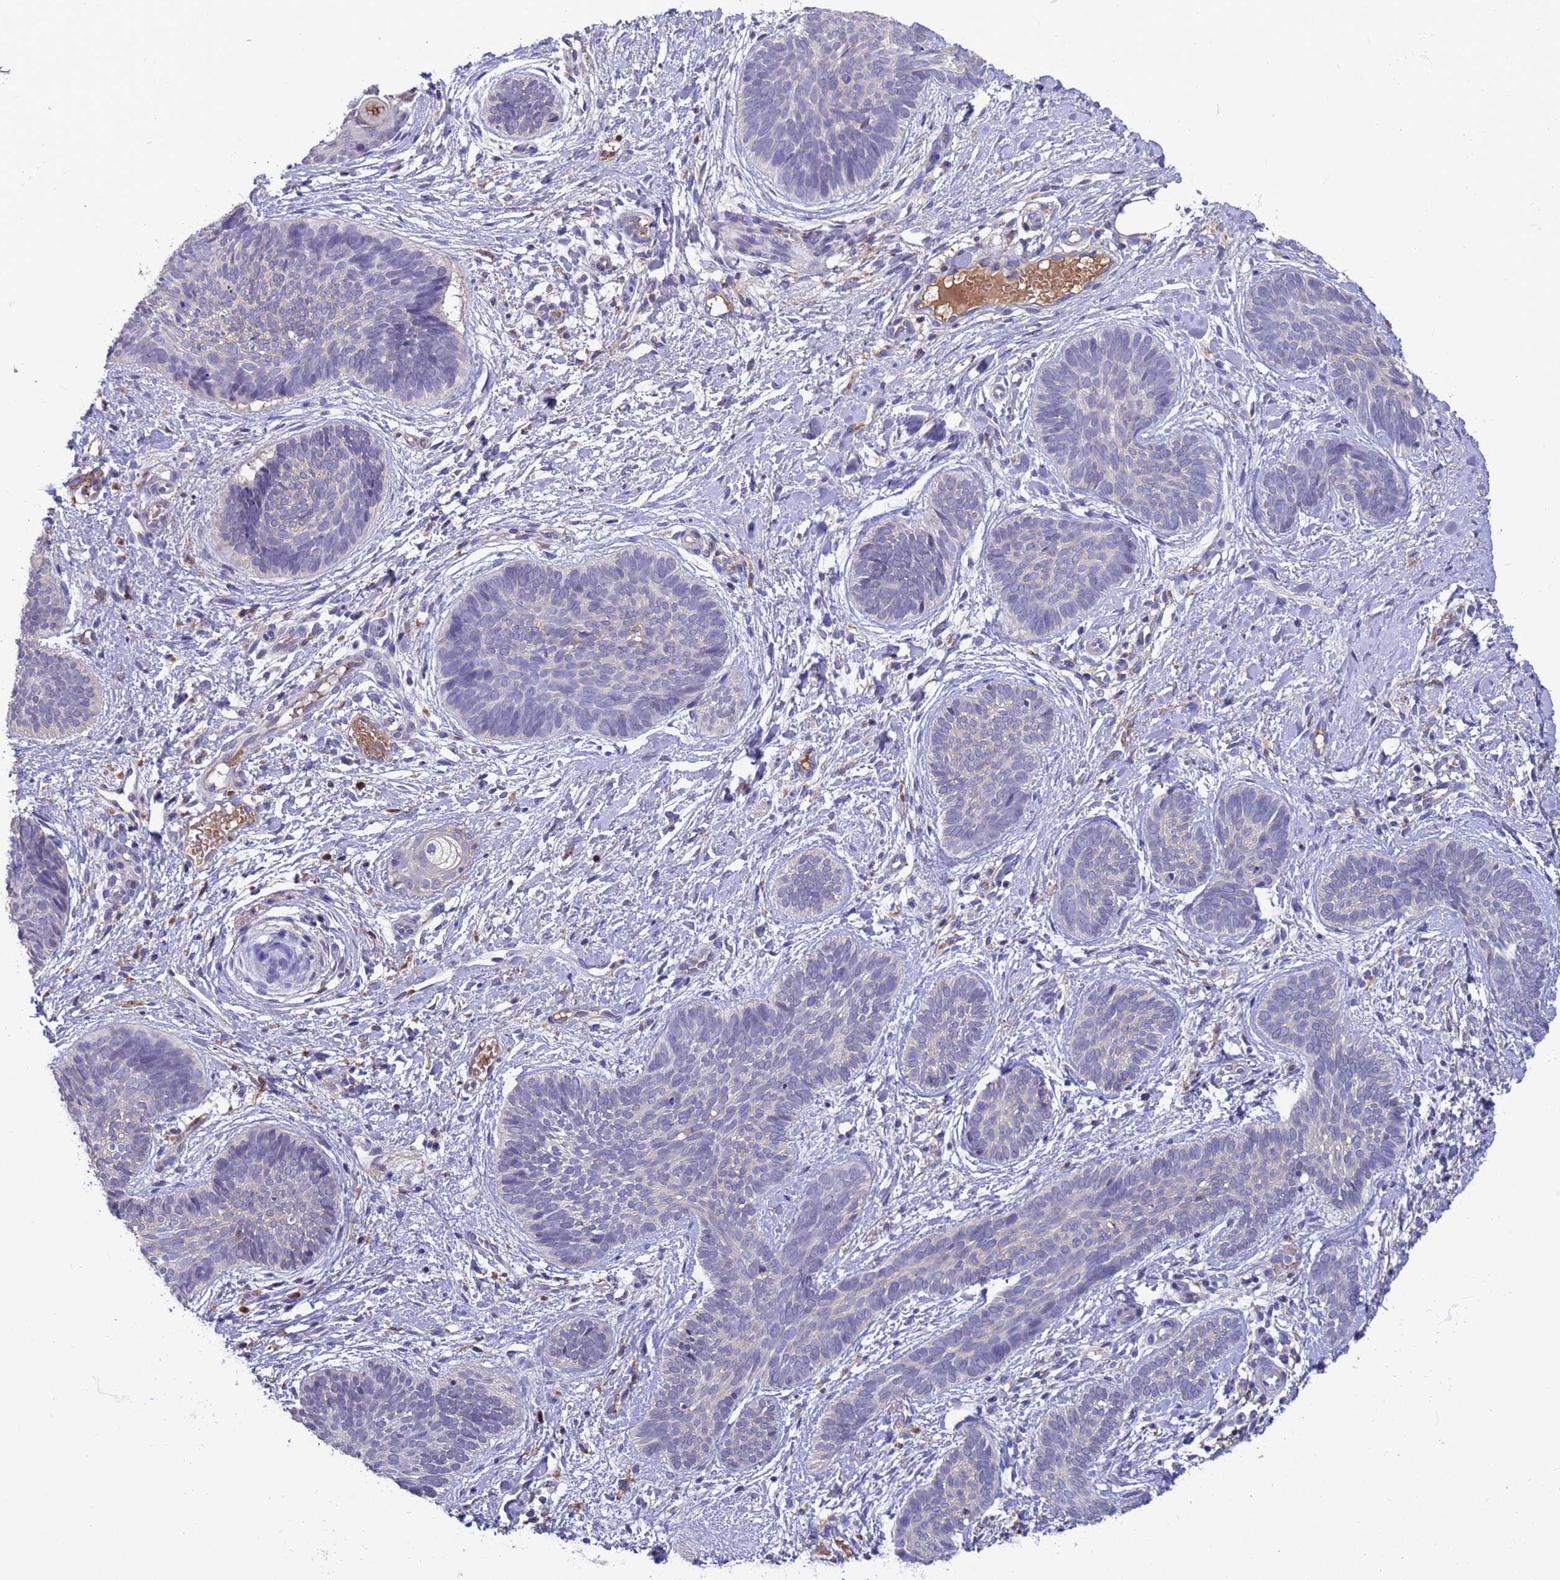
{"staining": {"intensity": "negative", "quantity": "none", "location": "none"}, "tissue": "skin cancer", "cell_type": "Tumor cells", "image_type": "cancer", "snomed": [{"axis": "morphology", "description": "Basal cell carcinoma"}, {"axis": "topography", "description": "Skin"}], "caption": "A high-resolution histopathology image shows immunohistochemistry (IHC) staining of basal cell carcinoma (skin), which displays no significant positivity in tumor cells. (DAB immunohistochemistry with hematoxylin counter stain).", "gene": "AMPD3", "patient": {"sex": "female", "age": 81}}